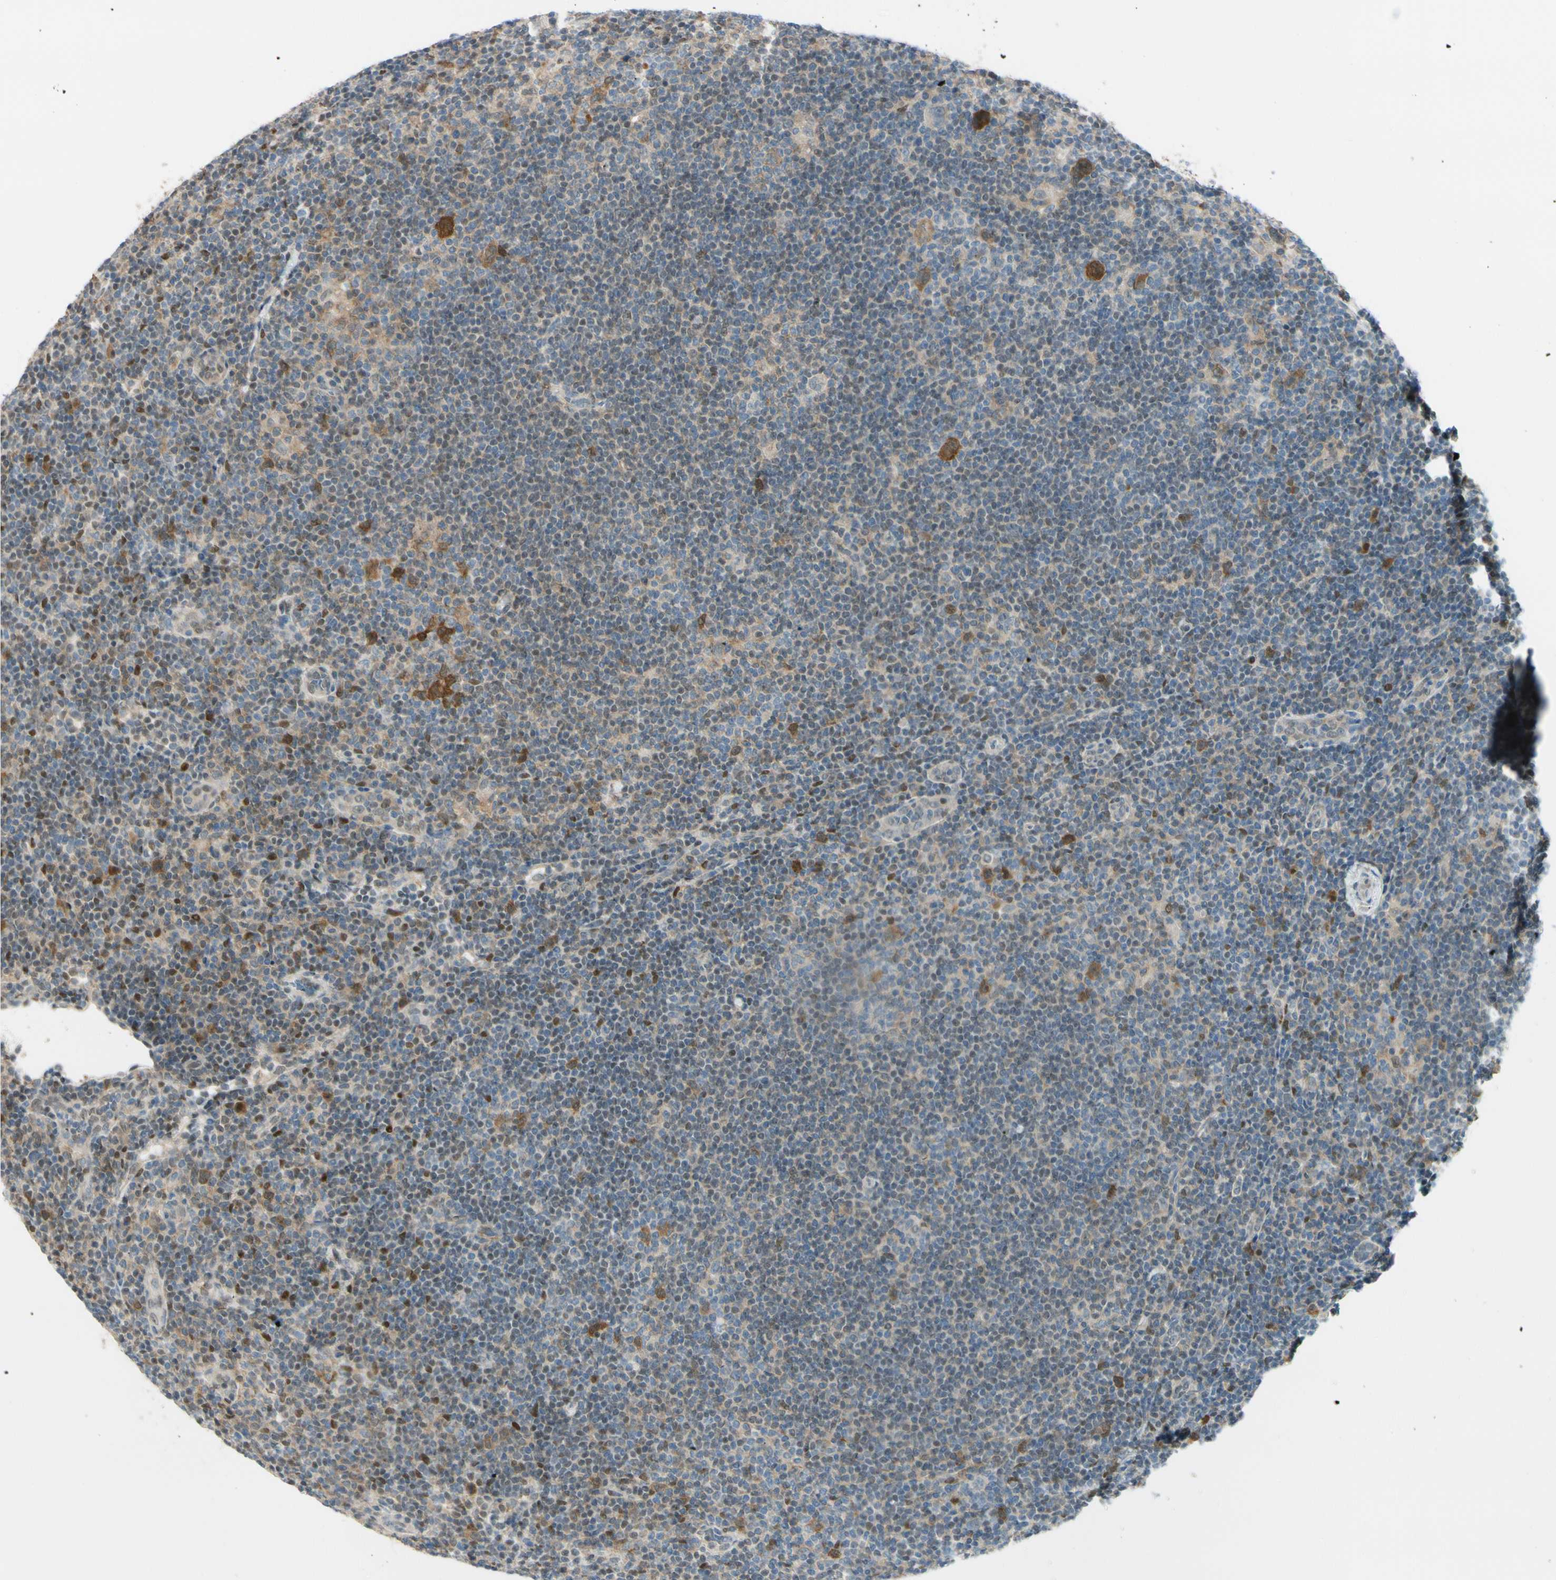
{"staining": {"intensity": "strong", "quantity": "25%-75%", "location": "cytoplasmic/membranous"}, "tissue": "lymphoma", "cell_type": "Tumor cells", "image_type": "cancer", "snomed": [{"axis": "morphology", "description": "Hodgkin's disease, NOS"}, {"axis": "topography", "description": "Lymph node"}], "caption": "A histopathology image showing strong cytoplasmic/membranous expression in approximately 25%-75% of tumor cells in lymphoma, as visualized by brown immunohistochemical staining.", "gene": "PTTG1", "patient": {"sex": "female", "age": 57}}